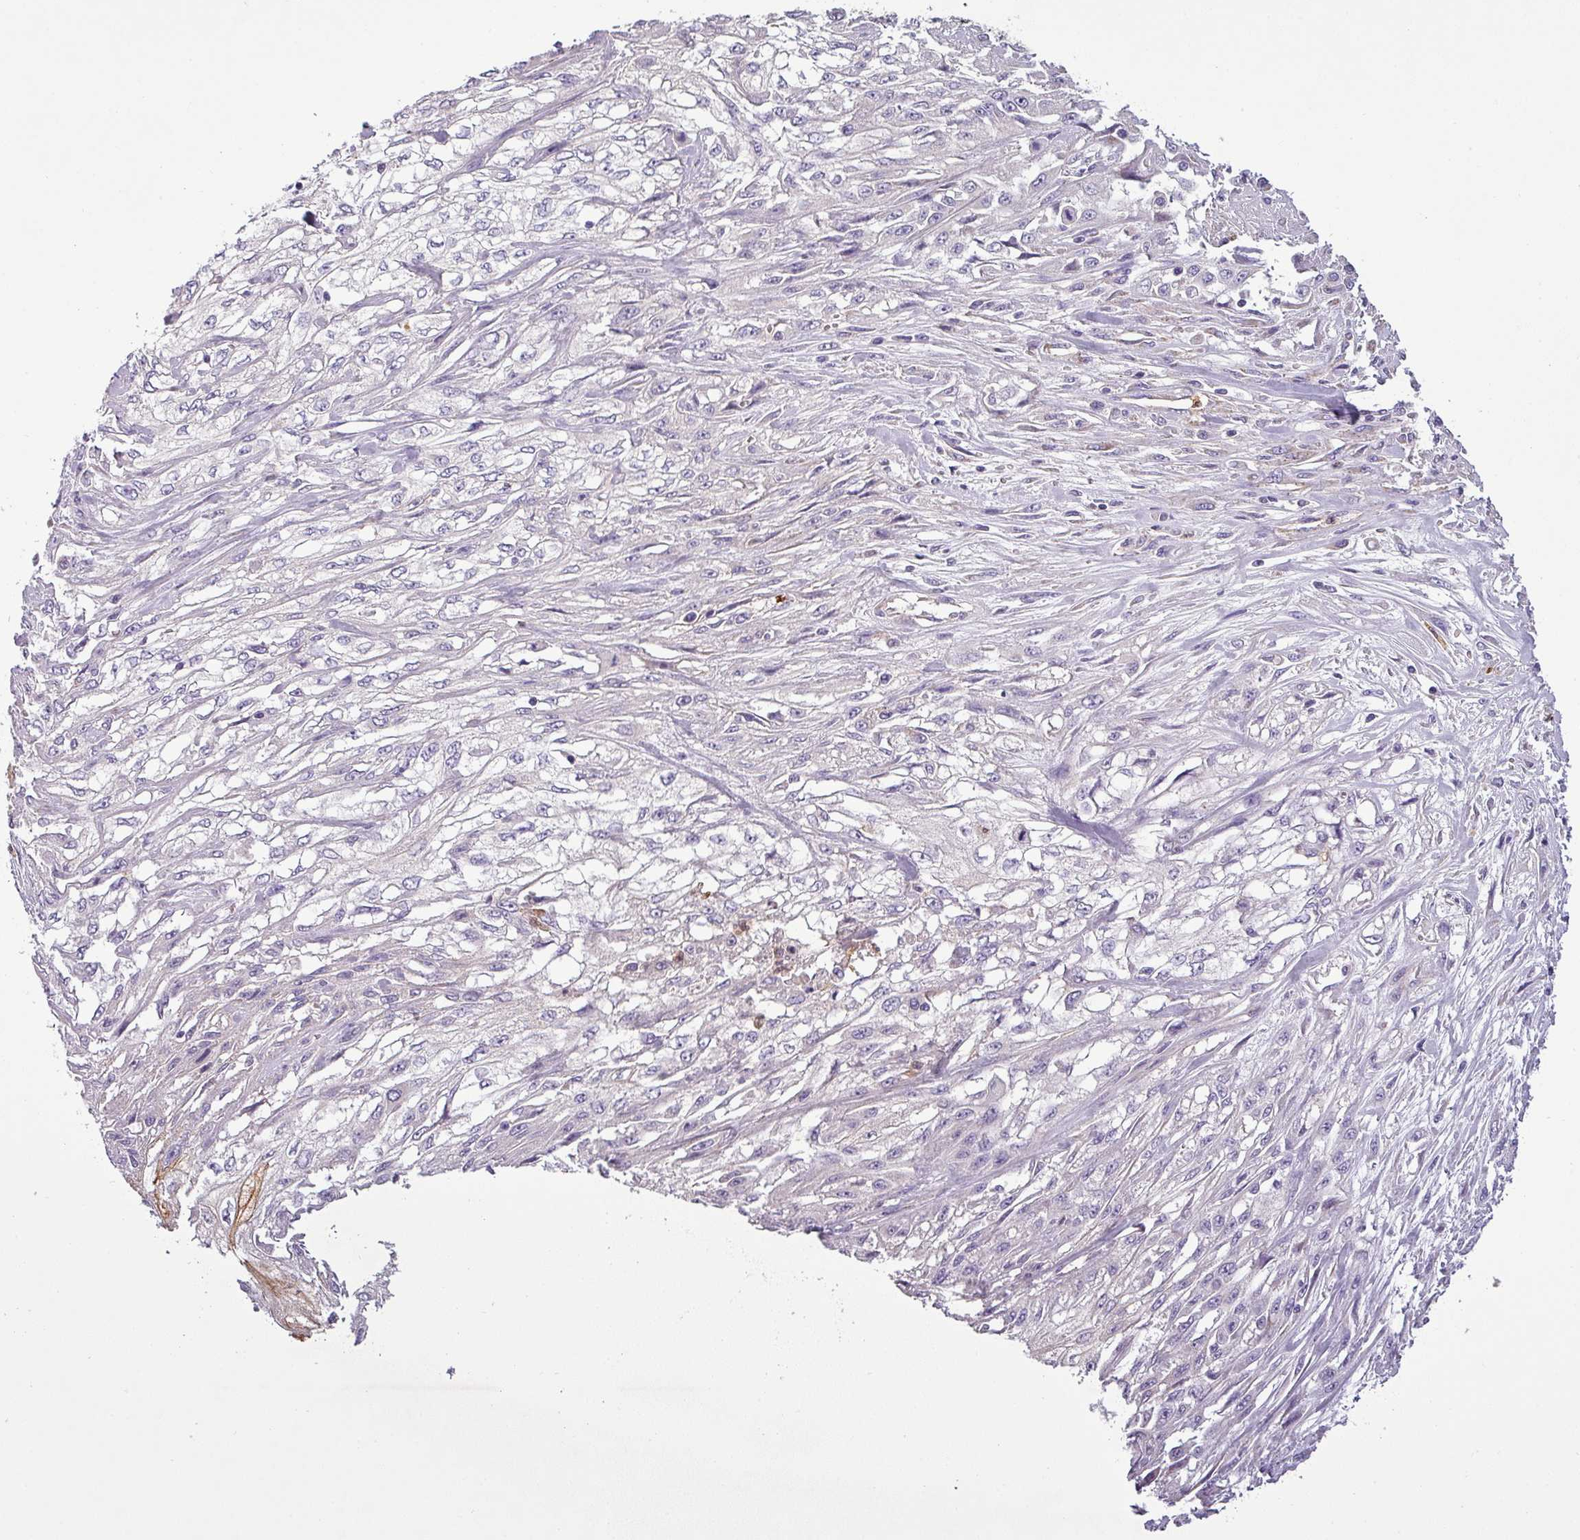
{"staining": {"intensity": "negative", "quantity": "none", "location": "none"}, "tissue": "skin cancer", "cell_type": "Tumor cells", "image_type": "cancer", "snomed": [{"axis": "morphology", "description": "Squamous cell carcinoma, NOS"}, {"axis": "morphology", "description": "Squamous cell carcinoma, metastatic, NOS"}, {"axis": "topography", "description": "Skin"}, {"axis": "topography", "description": "Lymph node"}], "caption": "Immunohistochemistry micrograph of human skin cancer (squamous cell carcinoma) stained for a protein (brown), which demonstrates no staining in tumor cells. (DAB immunohistochemistry (IHC) visualized using brightfield microscopy, high magnification).", "gene": "PNMA6A", "patient": {"sex": "male", "age": 75}}